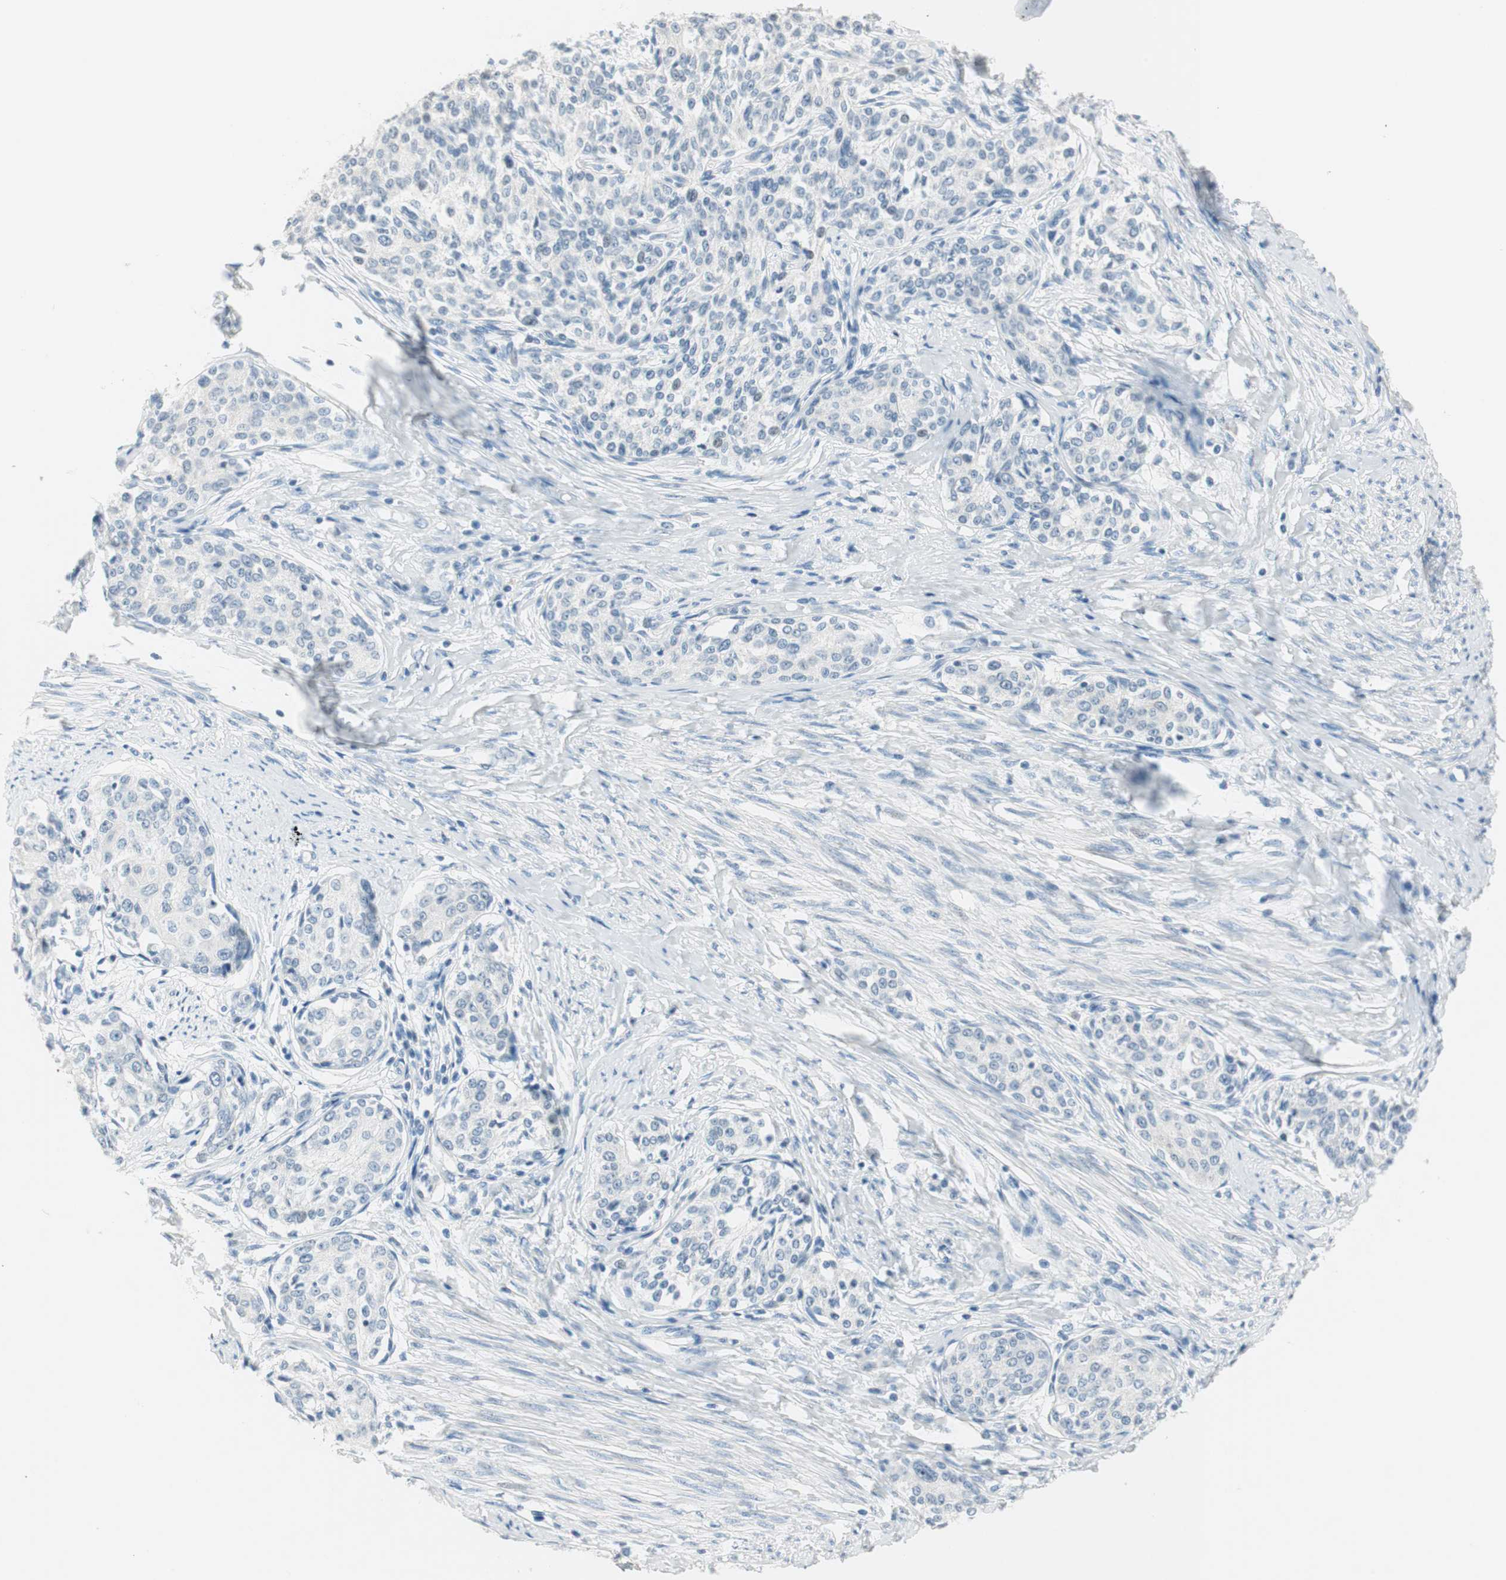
{"staining": {"intensity": "negative", "quantity": "none", "location": "none"}, "tissue": "cervical cancer", "cell_type": "Tumor cells", "image_type": "cancer", "snomed": [{"axis": "morphology", "description": "Squamous cell carcinoma, NOS"}, {"axis": "morphology", "description": "Adenocarcinoma, NOS"}, {"axis": "topography", "description": "Cervix"}], "caption": "An IHC photomicrograph of cervical cancer is shown. There is no staining in tumor cells of cervical cancer.", "gene": "HOXB13", "patient": {"sex": "female", "age": 52}}